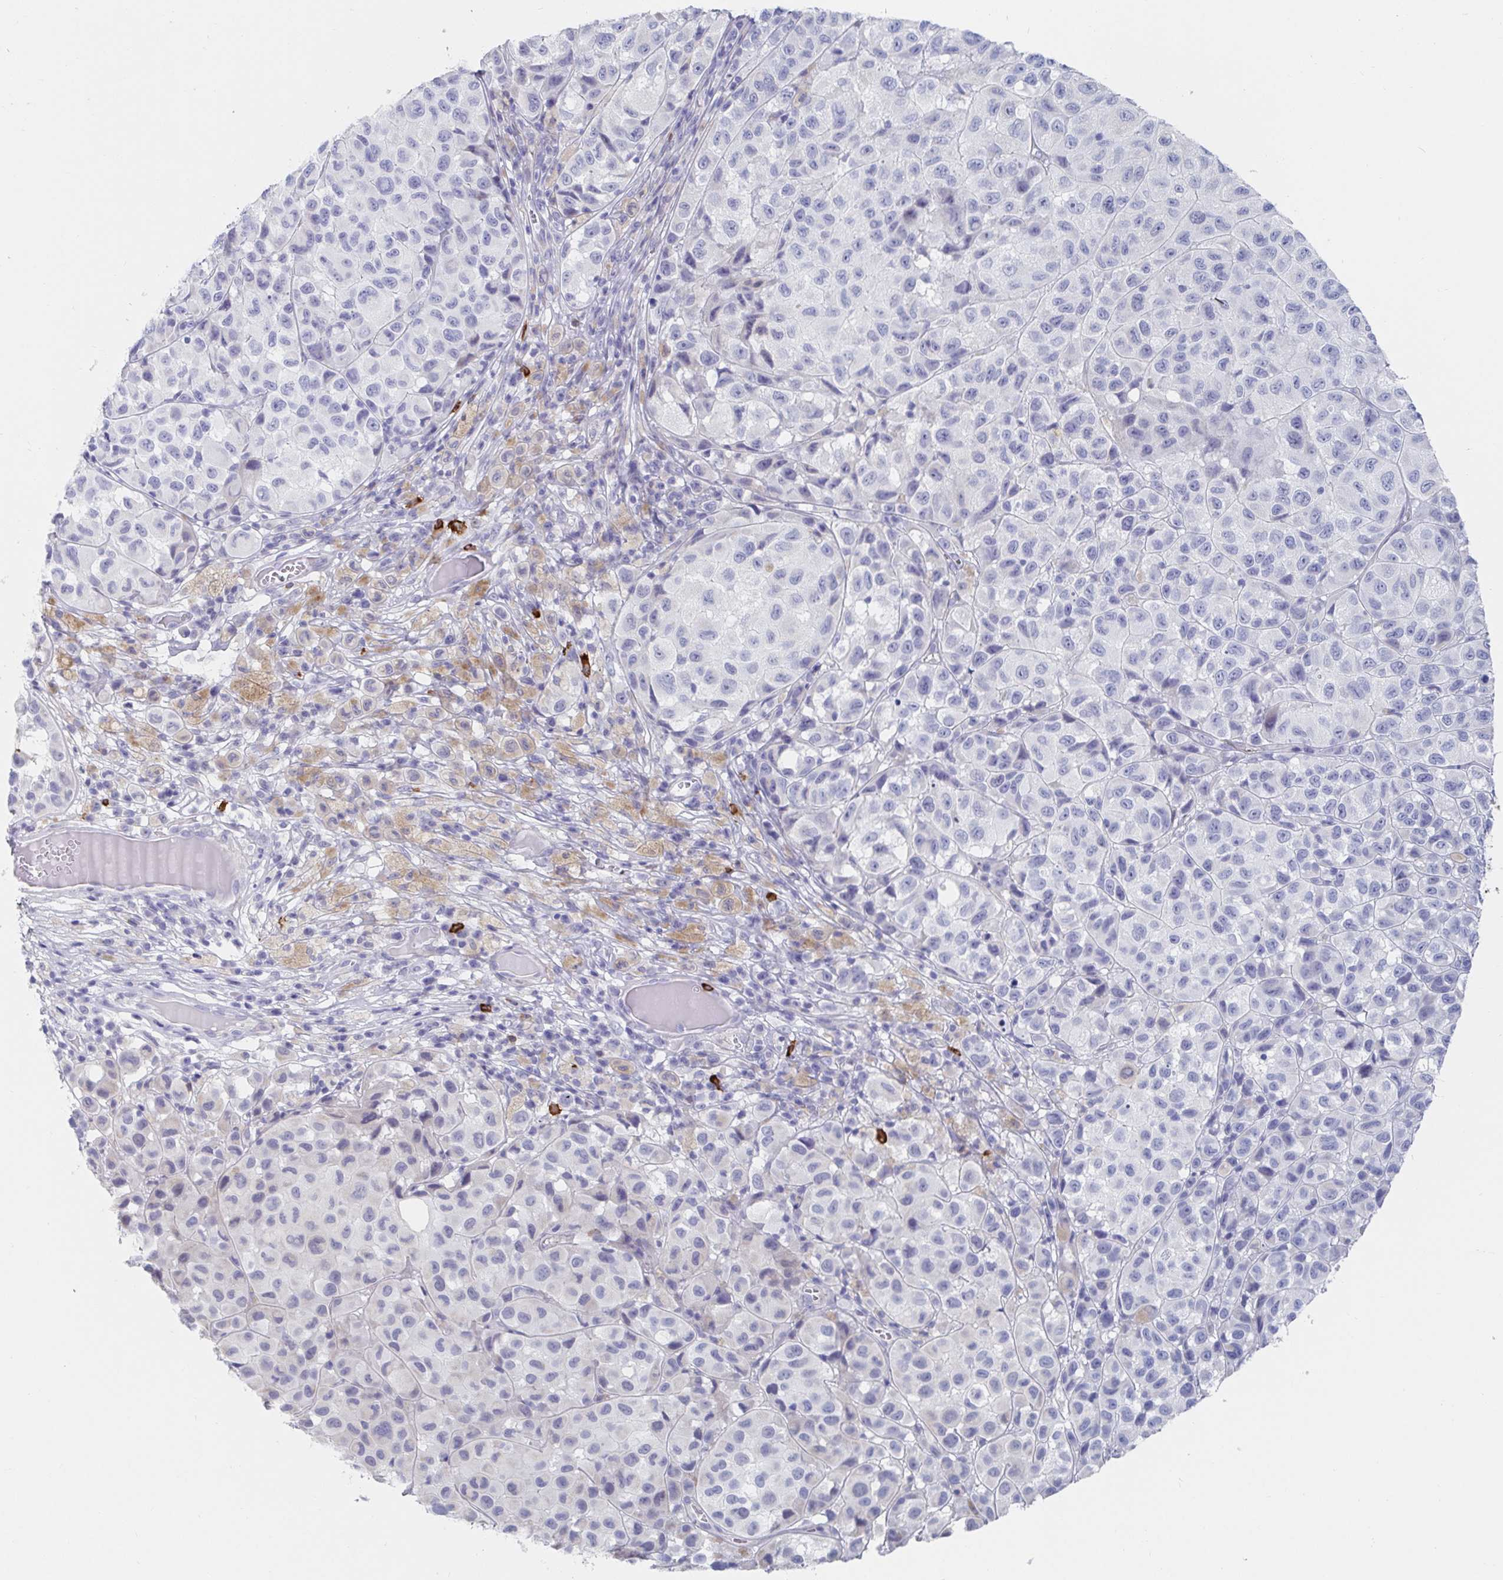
{"staining": {"intensity": "negative", "quantity": "none", "location": "none"}, "tissue": "melanoma", "cell_type": "Tumor cells", "image_type": "cancer", "snomed": [{"axis": "morphology", "description": "Malignant melanoma, NOS"}, {"axis": "topography", "description": "Skin"}], "caption": "Human melanoma stained for a protein using IHC displays no expression in tumor cells.", "gene": "PACSIN1", "patient": {"sex": "male", "age": 93}}